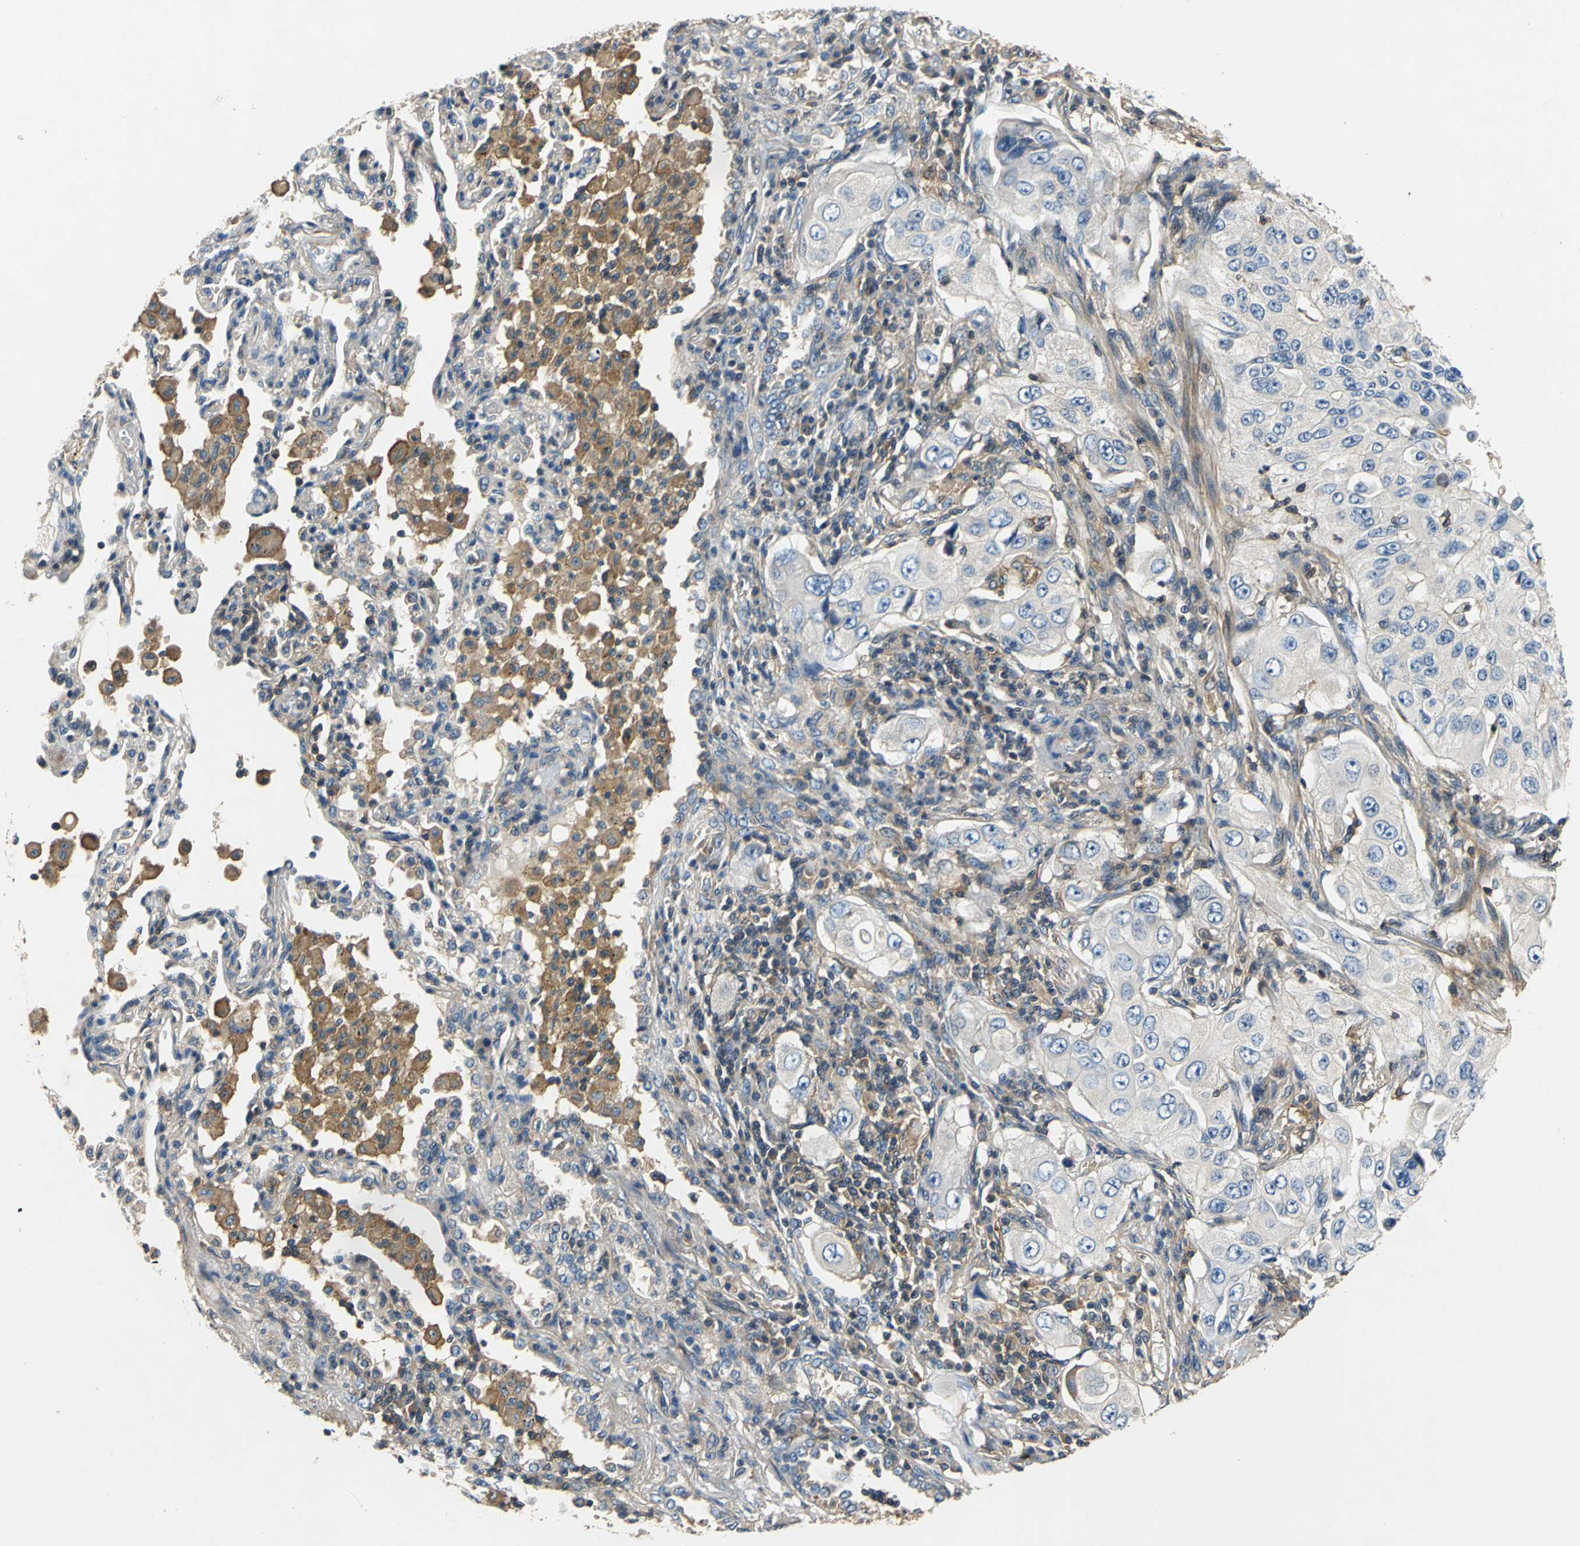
{"staining": {"intensity": "negative", "quantity": "none", "location": "none"}, "tissue": "lung cancer", "cell_type": "Tumor cells", "image_type": "cancer", "snomed": [{"axis": "morphology", "description": "Adenocarcinoma, NOS"}, {"axis": "topography", "description": "Lung"}], "caption": "A high-resolution micrograph shows immunohistochemistry staining of adenocarcinoma (lung), which reveals no significant positivity in tumor cells. (DAB (3,3'-diaminobenzidine) immunohistochemistry (IHC) with hematoxylin counter stain).", "gene": "DDX3Y", "patient": {"sex": "male", "age": 84}}